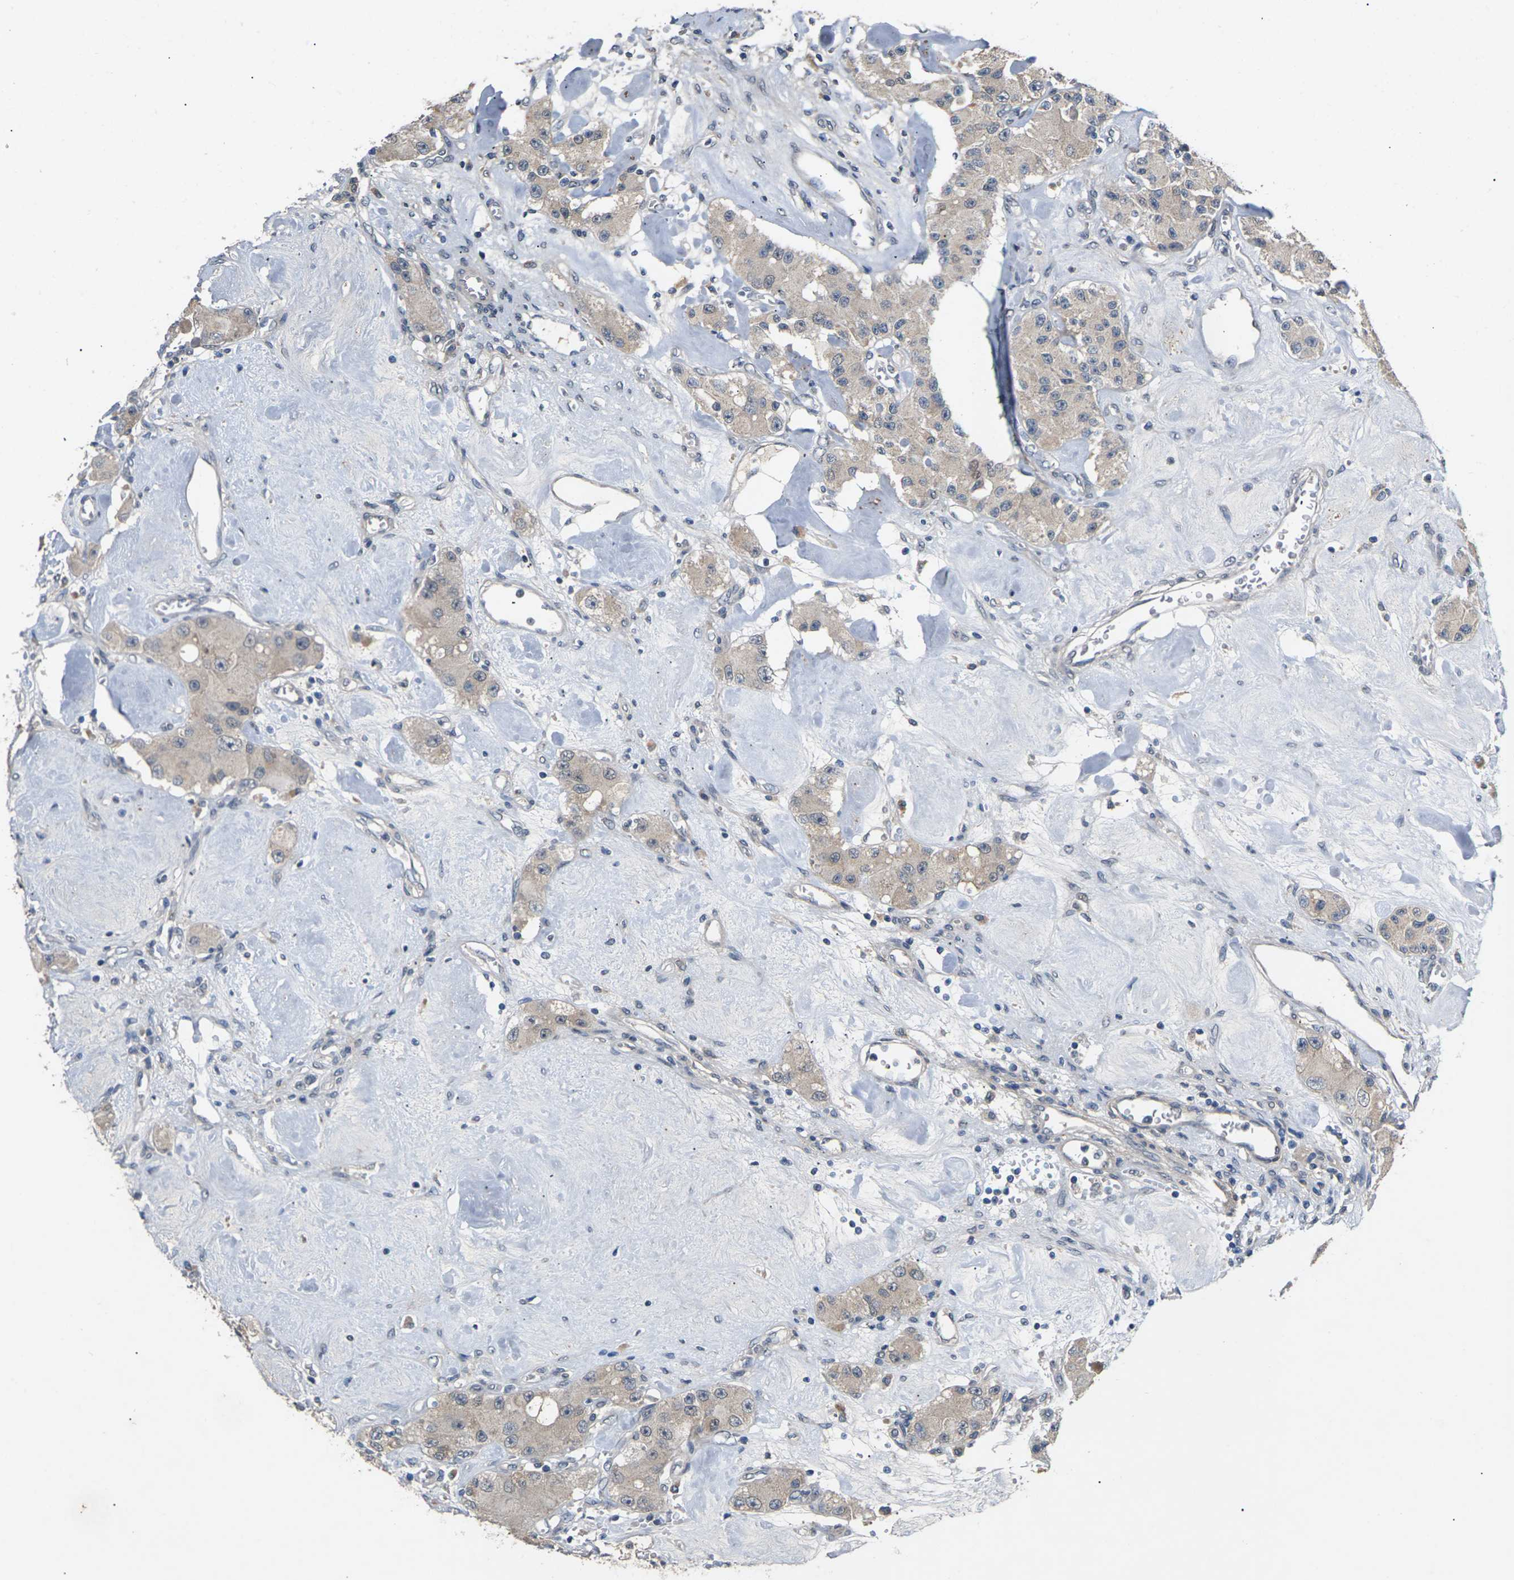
{"staining": {"intensity": "weak", "quantity": ">75%", "location": "cytoplasmic/membranous"}, "tissue": "carcinoid", "cell_type": "Tumor cells", "image_type": "cancer", "snomed": [{"axis": "morphology", "description": "Carcinoid, malignant, NOS"}, {"axis": "topography", "description": "Pancreas"}], "caption": "This is an image of immunohistochemistry staining of carcinoid, which shows weak positivity in the cytoplasmic/membranous of tumor cells.", "gene": "SLC2A2", "patient": {"sex": "male", "age": 41}}